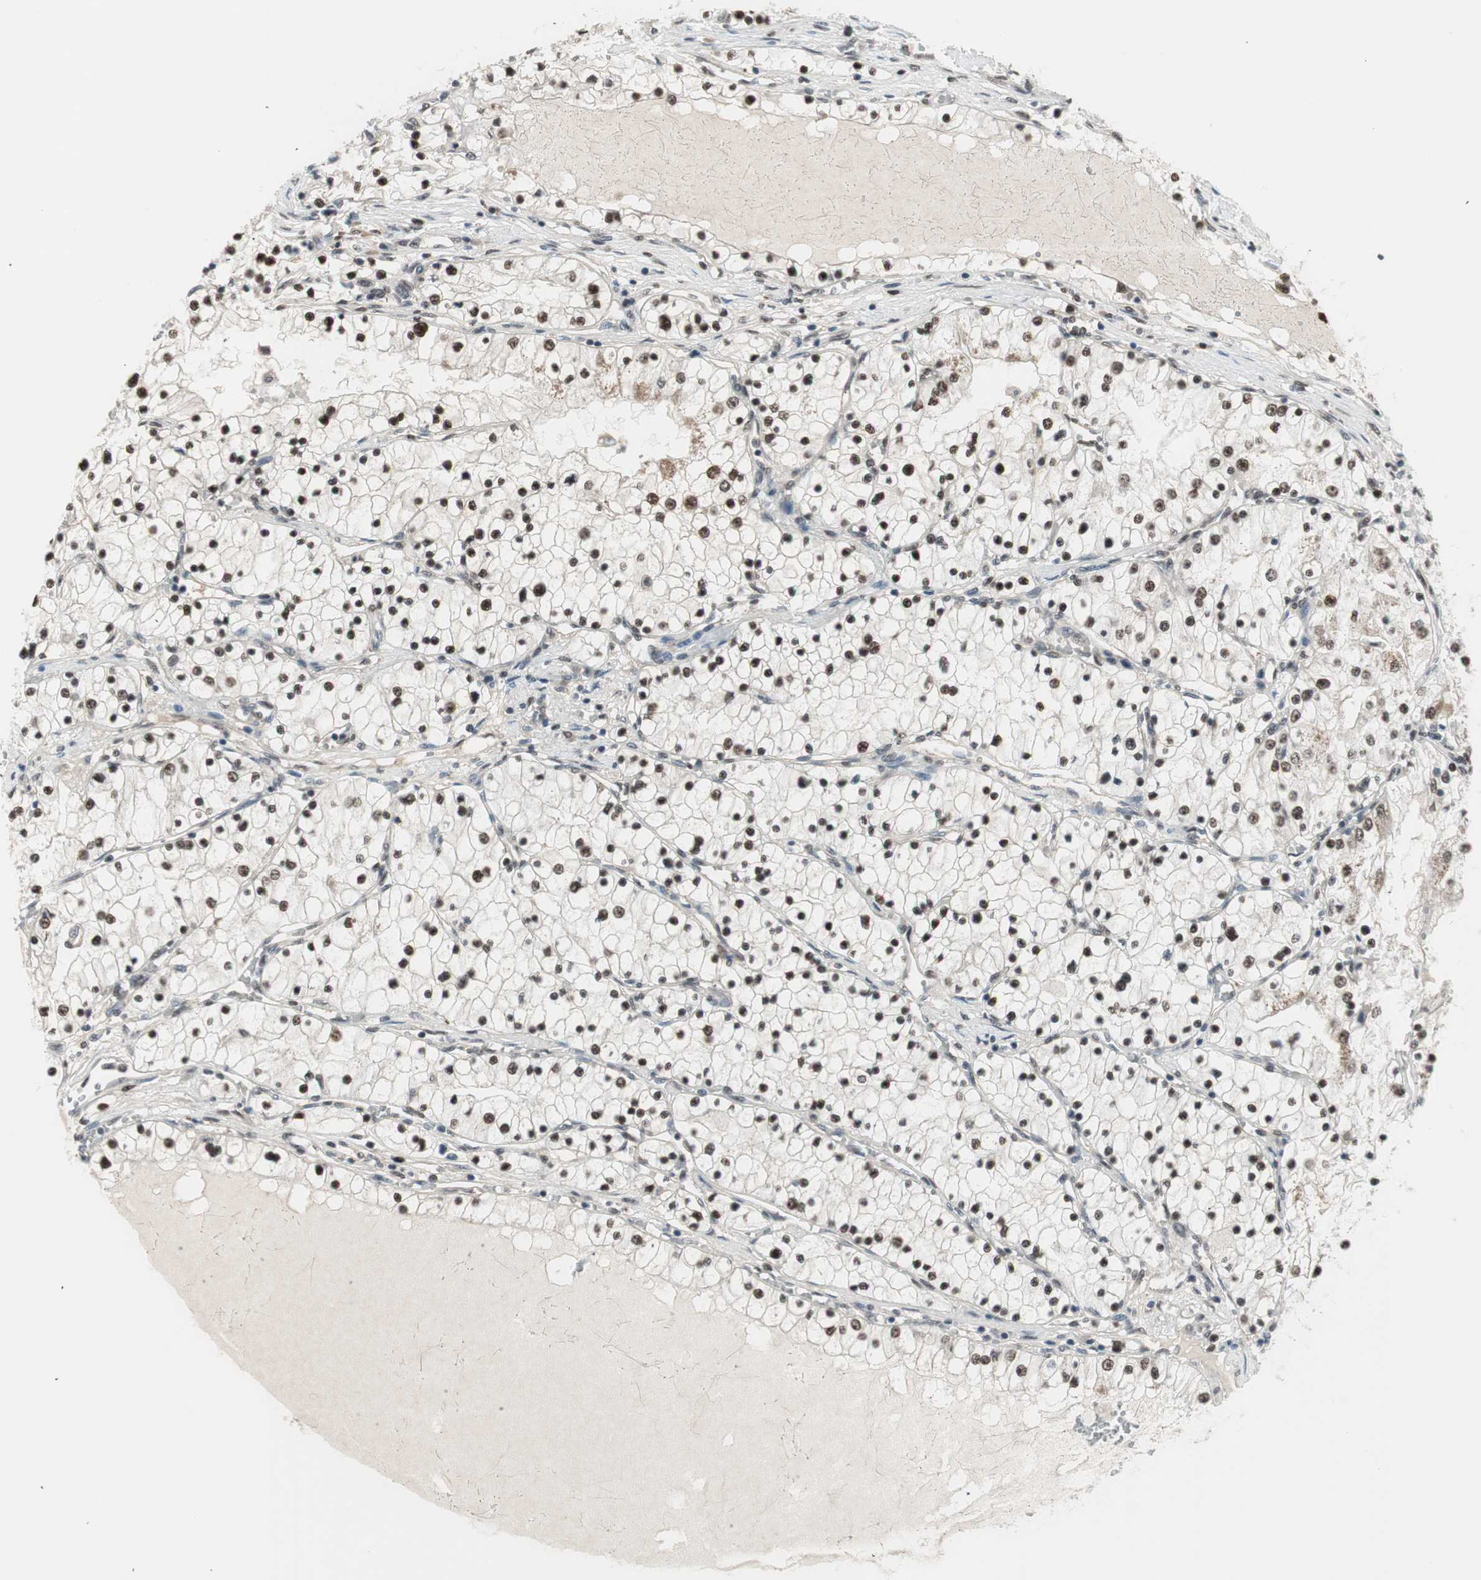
{"staining": {"intensity": "strong", "quantity": ">75%", "location": "nuclear"}, "tissue": "renal cancer", "cell_type": "Tumor cells", "image_type": "cancer", "snomed": [{"axis": "morphology", "description": "Adenocarcinoma, NOS"}, {"axis": "topography", "description": "Kidney"}], "caption": "Renal cancer stained for a protein (brown) demonstrates strong nuclear positive expression in approximately >75% of tumor cells.", "gene": "LONP2", "patient": {"sex": "male", "age": 68}}